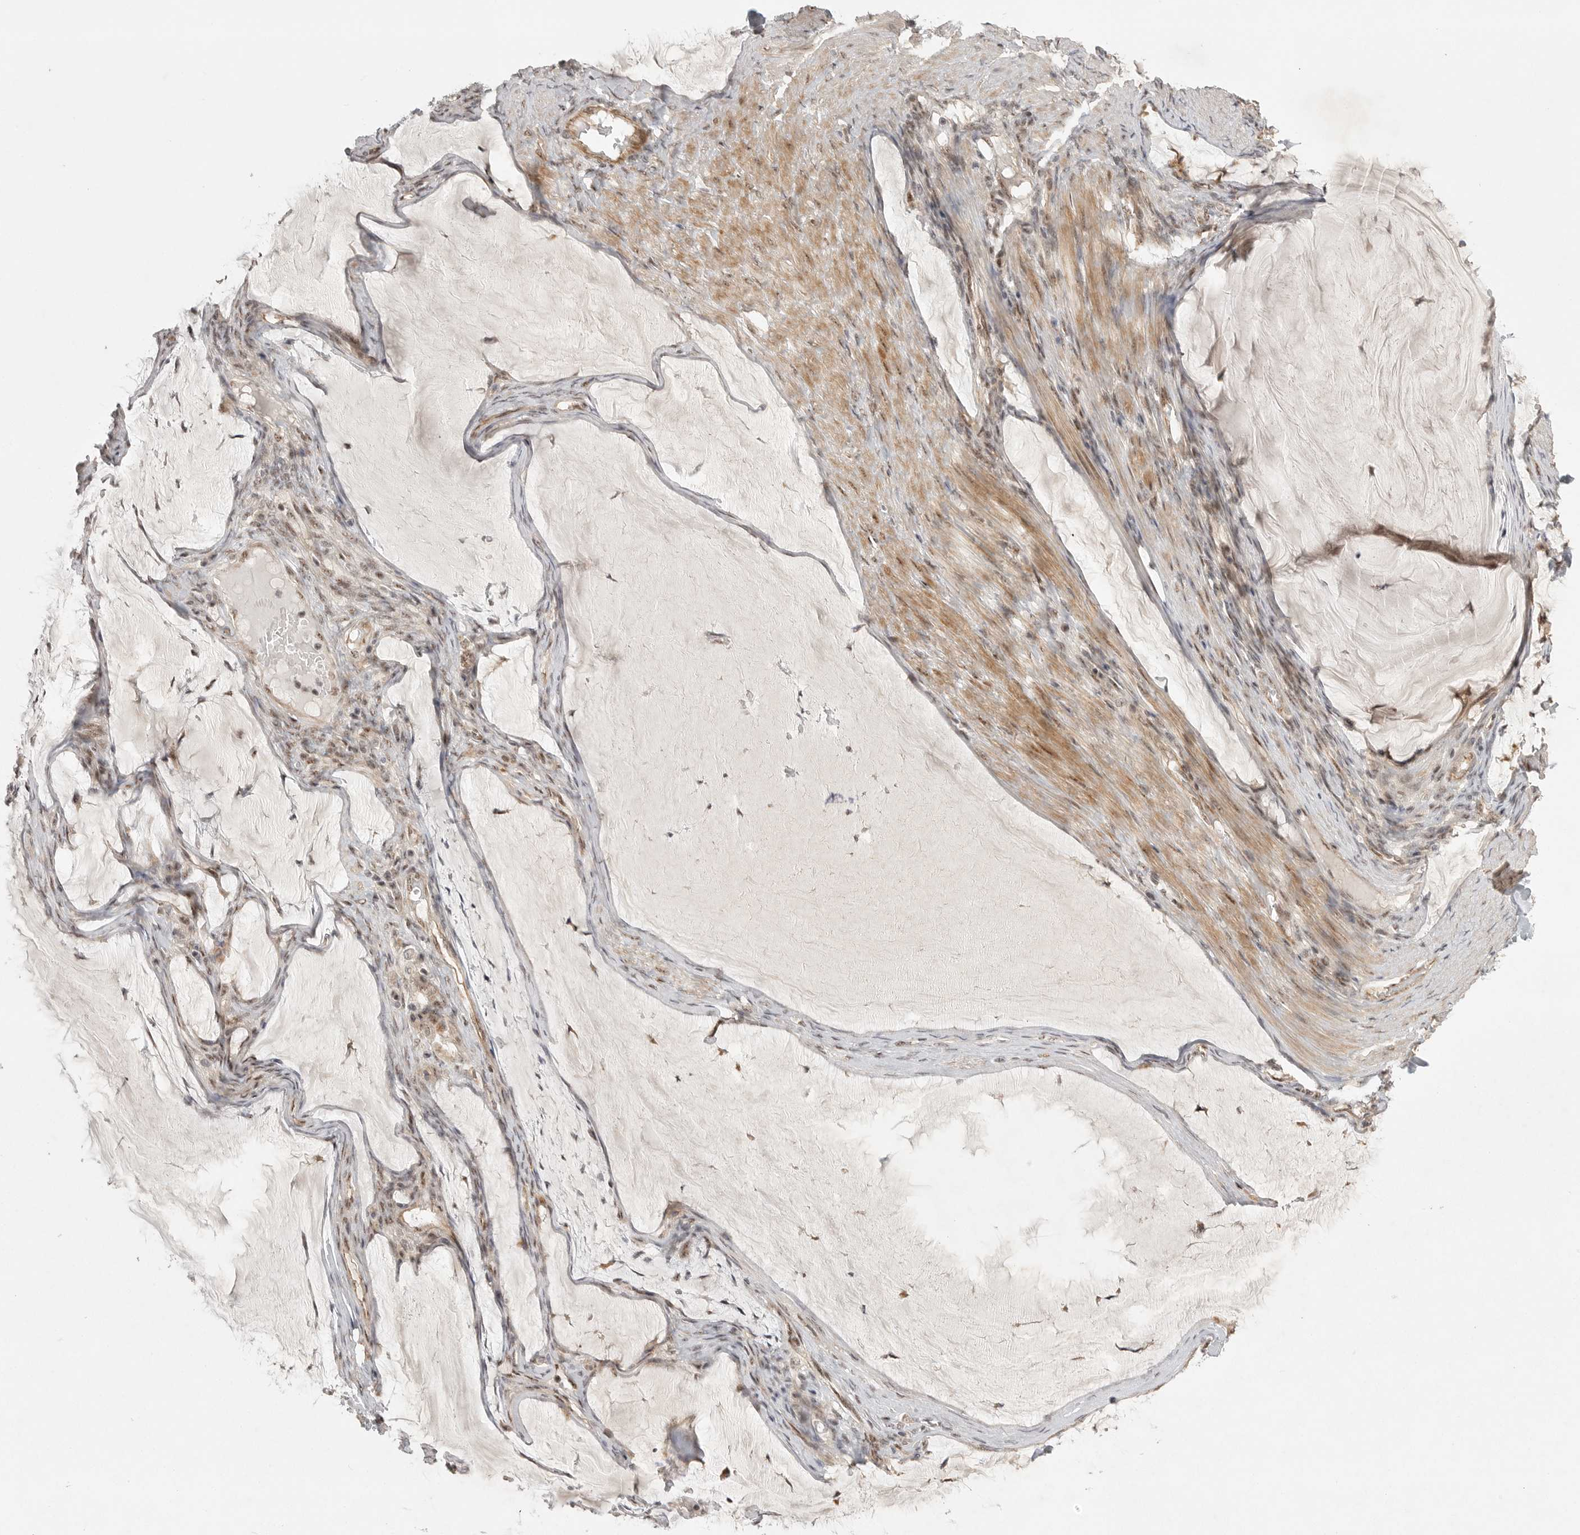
{"staining": {"intensity": "negative", "quantity": "none", "location": "none"}, "tissue": "ovarian cancer", "cell_type": "Tumor cells", "image_type": "cancer", "snomed": [{"axis": "morphology", "description": "Cystadenocarcinoma, mucinous, NOS"}, {"axis": "topography", "description": "Ovary"}], "caption": "An immunohistochemistry histopathology image of mucinous cystadenocarcinoma (ovarian) is shown. There is no staining in tumor cells of mucinous cystadenocarcinoma (ovarian).", "gene": "POMP", "patient": {"sex": "female", "age": 61}}